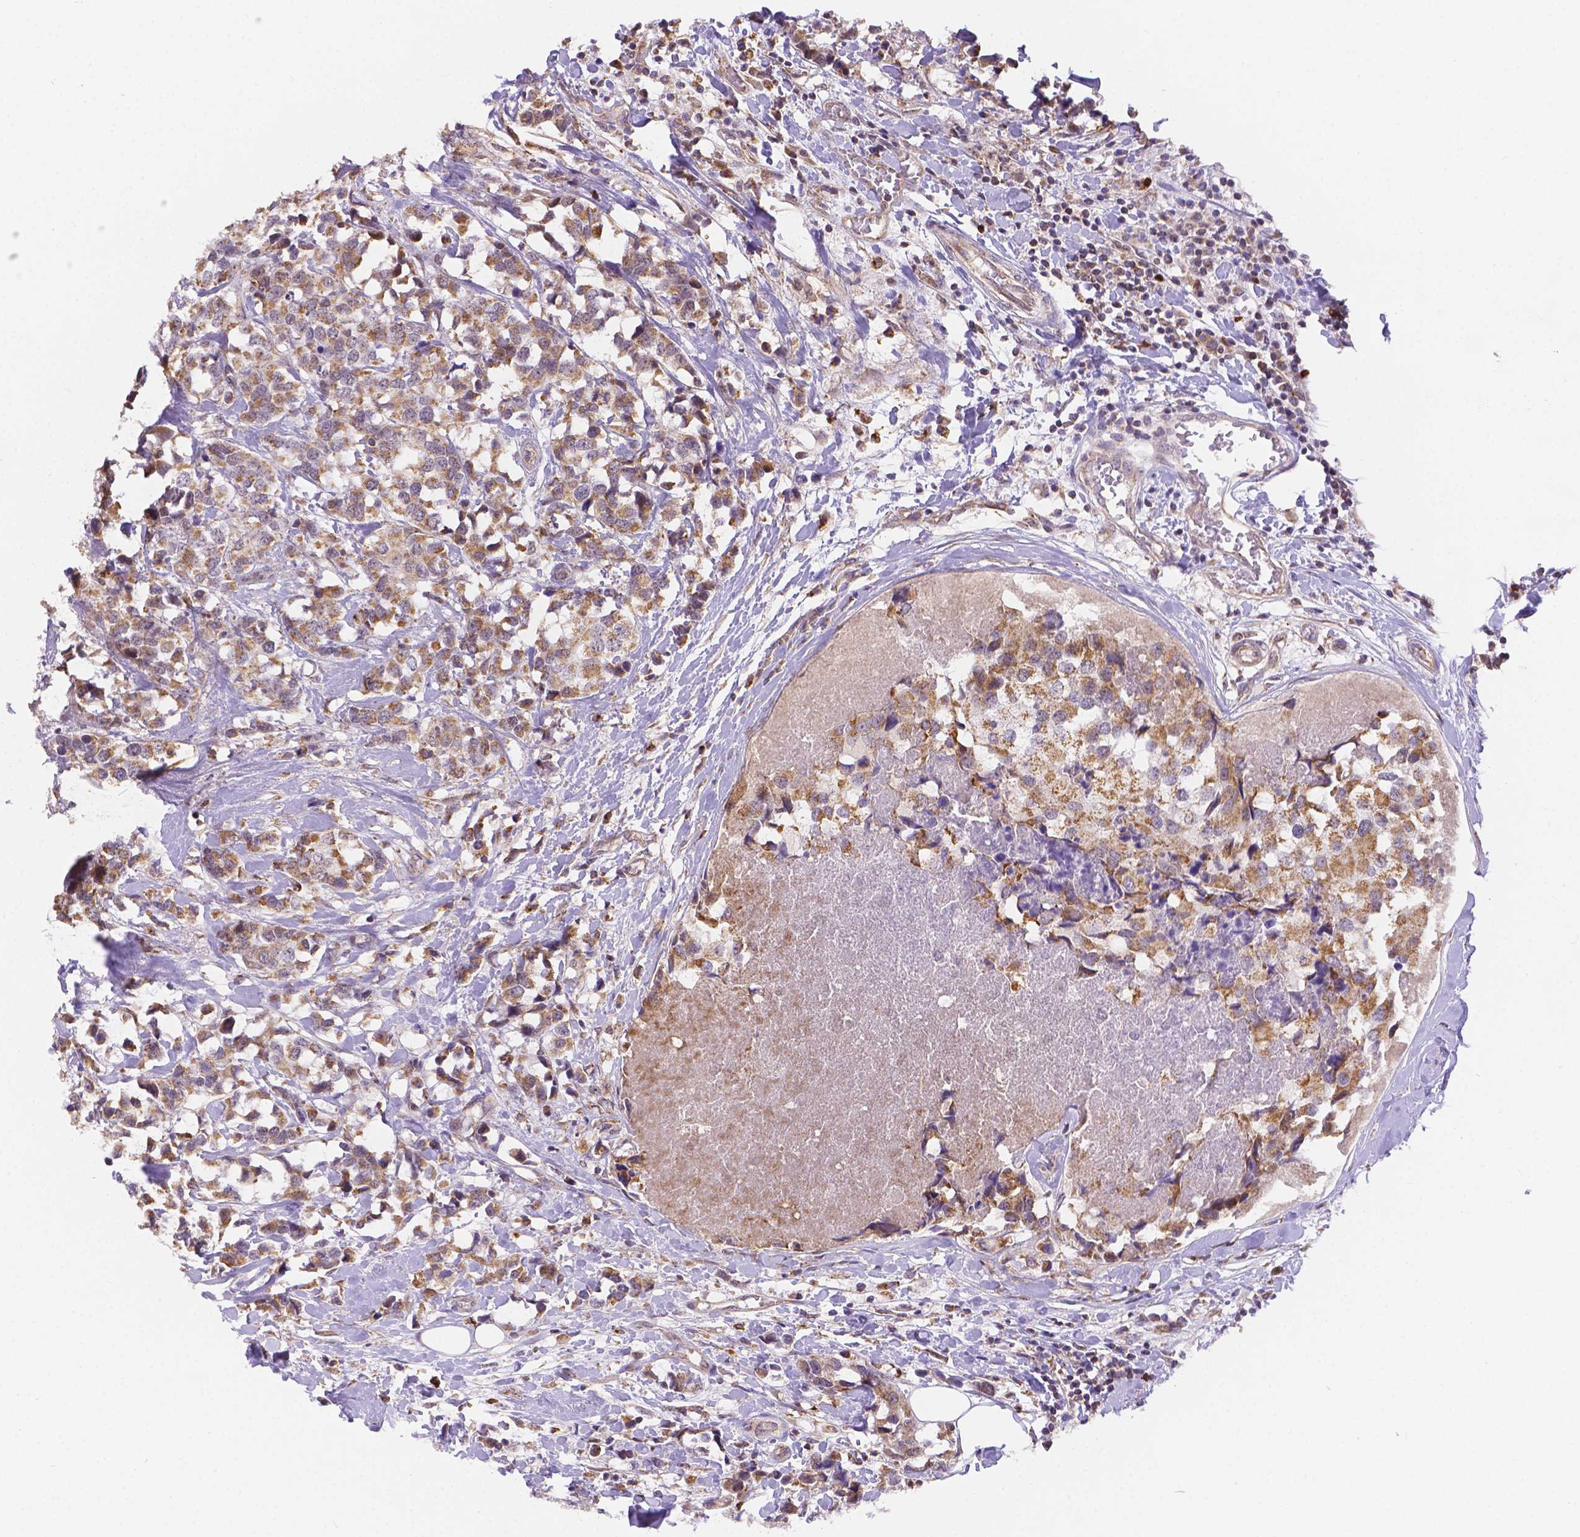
{"staining": {"intensity": "weak", "quantity": ">75%", "location": "cytoplasmic/membranous"}, "tissue": "breast cancer", "cell_type": "Tumor cells", "image_type": "cancer", "snomed": [{"axis": "morphology", "description": "Lobular carcinoma"}, {"axis": "topography", "description": "Breast"}], "caption": "A micrograph showing weak cytoplasmic/membranous staining in about >75% of tumor cells in breast cancer (lobular carcinoma), as visualized by brown immunohistochemical staining.", "gene": "CYYR1", "patient": {"sex": "female", "age": 59}}